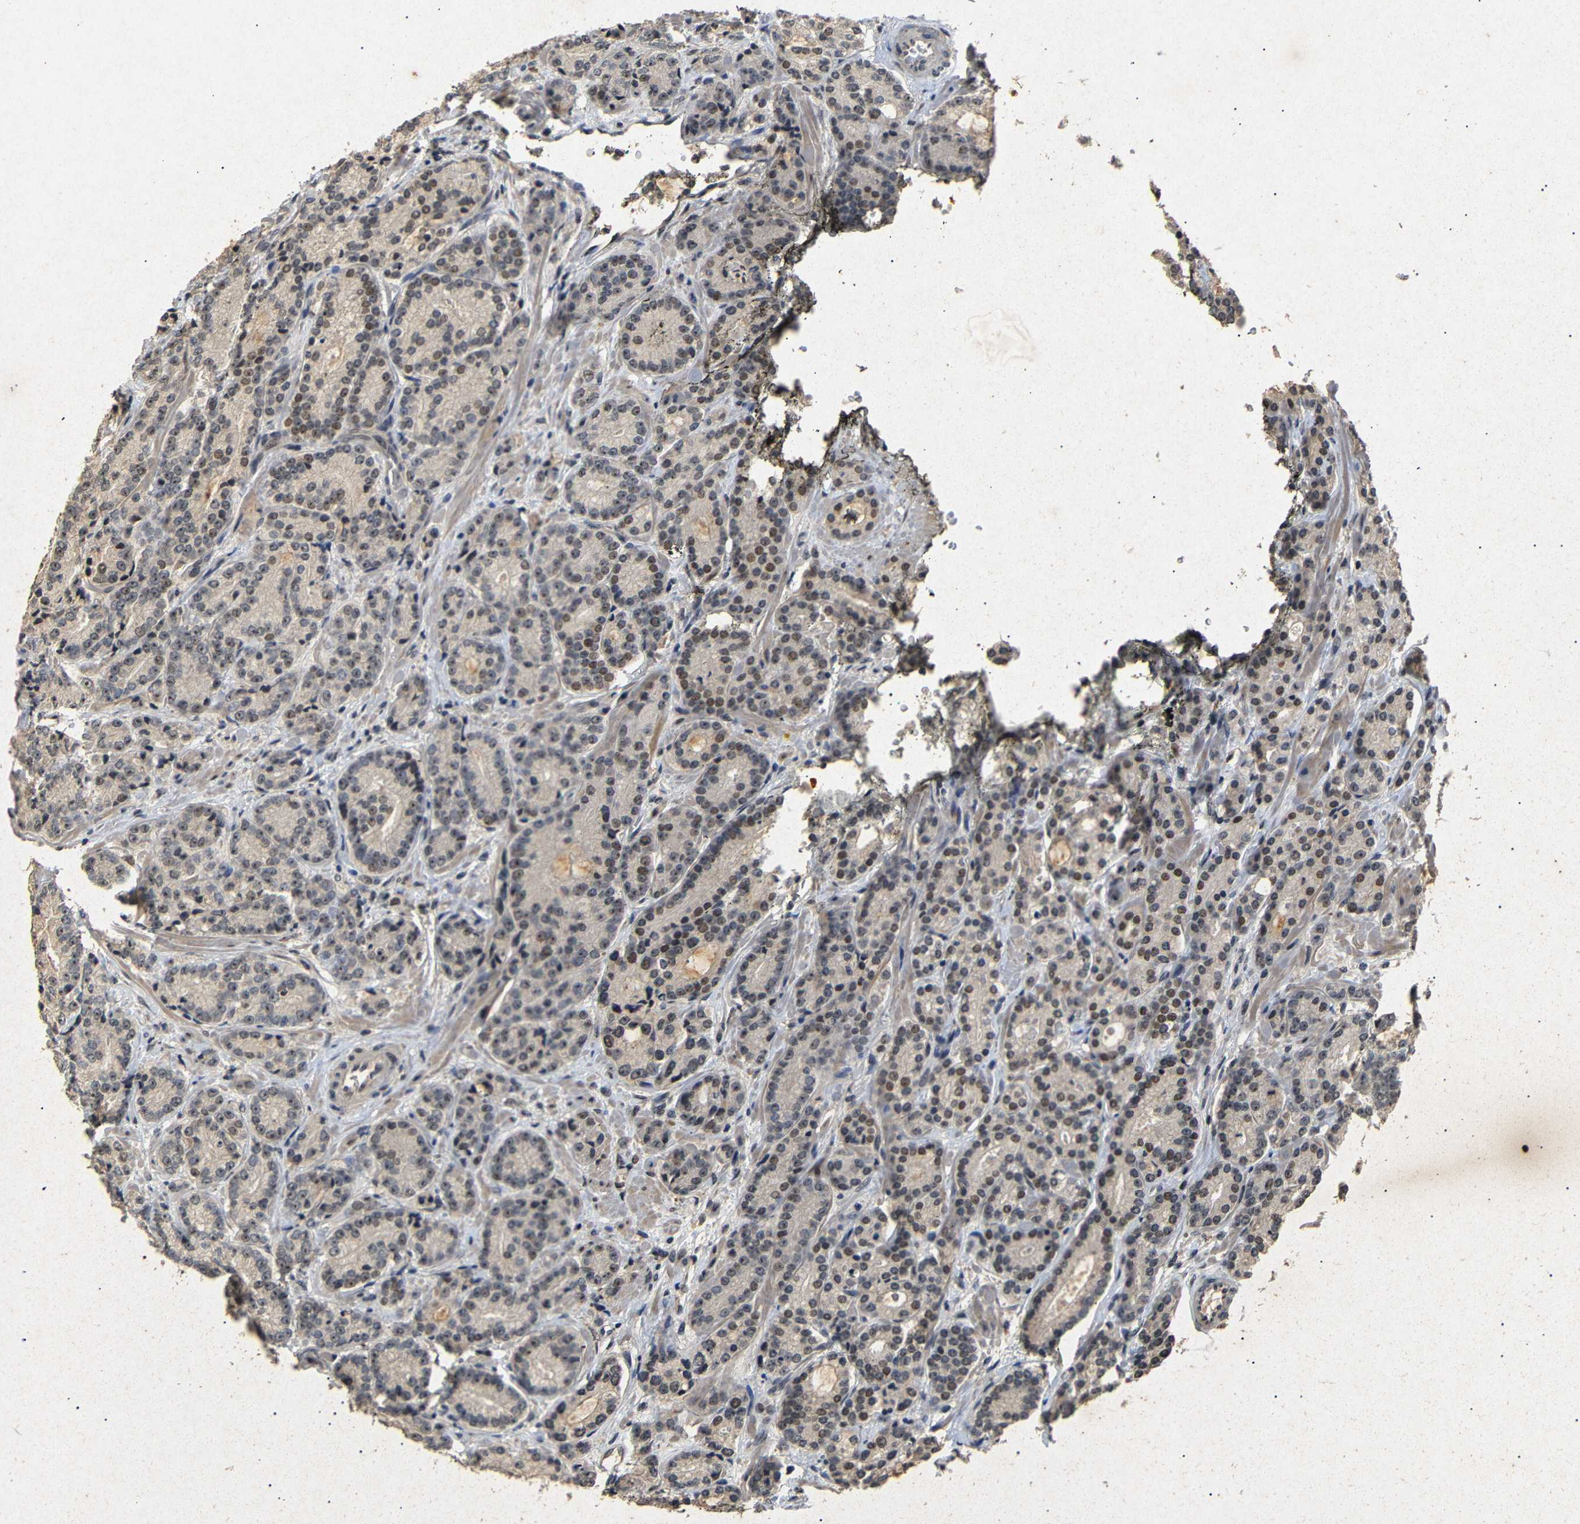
{"staining": {"intensity": "moderate", "quantity": ">75%", "location": "nuclear"}, "tissue": "prostate cancer", "cell_type": "Tumor cells", "image_type": "cancer", "snomed": [{"axis": "morphology", "description": "Adenocarcinoma, High grade"}, {"axis": "topography", "description": "Prostate"}], "caption": "Immunohistochemical staining of prostate cancer reveals medium levels of moderate nuclear staining in approximately >75% of tumor cells.", "gene": "PARN", "patient": {"sex": "male", "age": 61}}